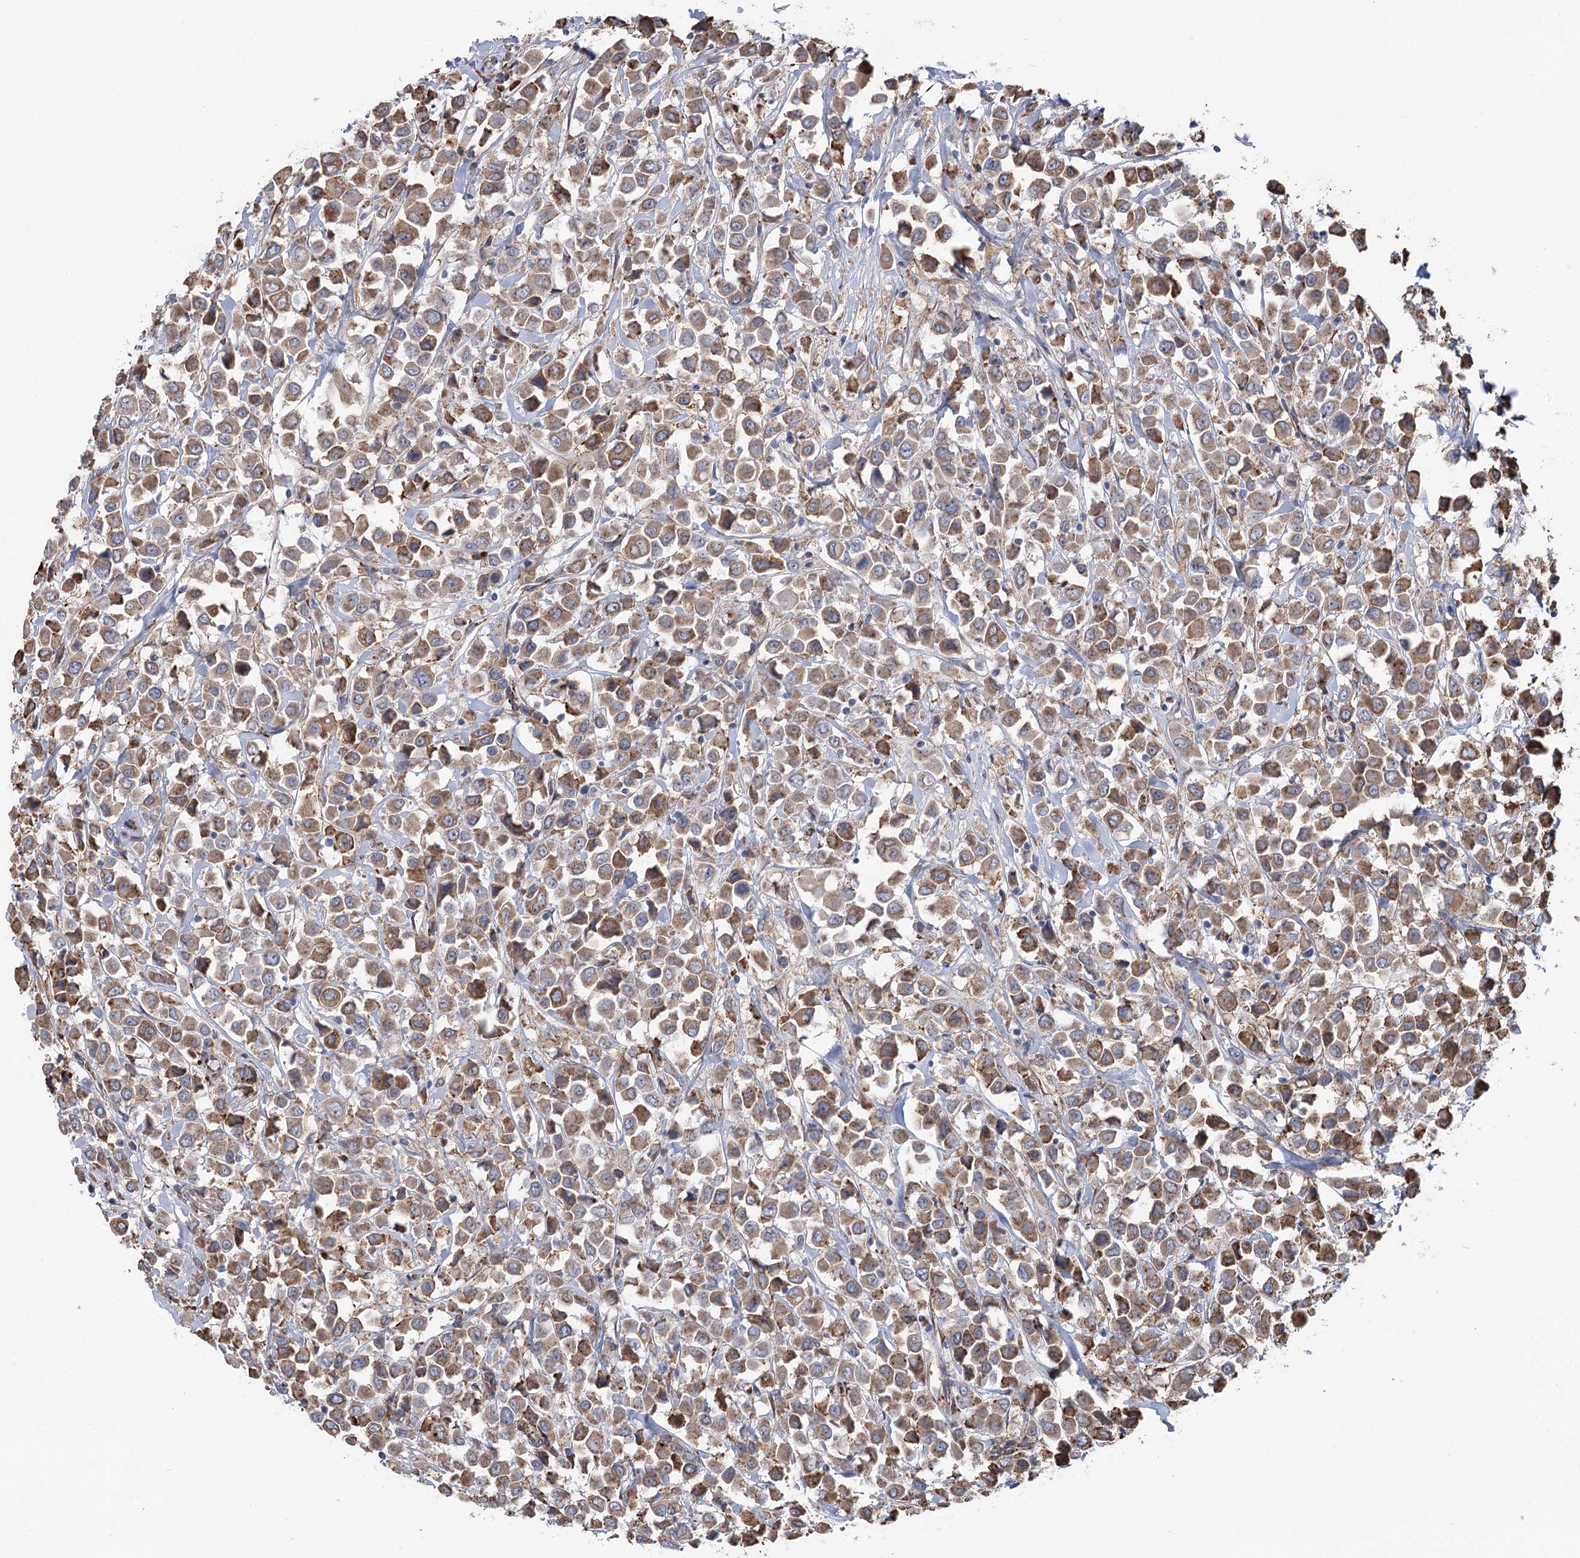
{"staining": {"intensity": "moderate", "quantity": ">75%", "location": "cytoplasmic/membranous"}, "tissue": "breast cancer", "cell_type": "Tumor cells", "image_type": "cancer", "snomed": [{"axis": "morphology", "description": "Duct carcinoma"}, {"axis": "topography", "description": "Breast"}], "caption": "Immunohistochemistry photomicrograph of human breast cancer stained for a protein (brown), which reveals medium levels of moderate cytoplasmic/membranous expression in about >75% of tumor cells.", "gene": "METTL24", "patient": {"sex": "female", "age": 61}}